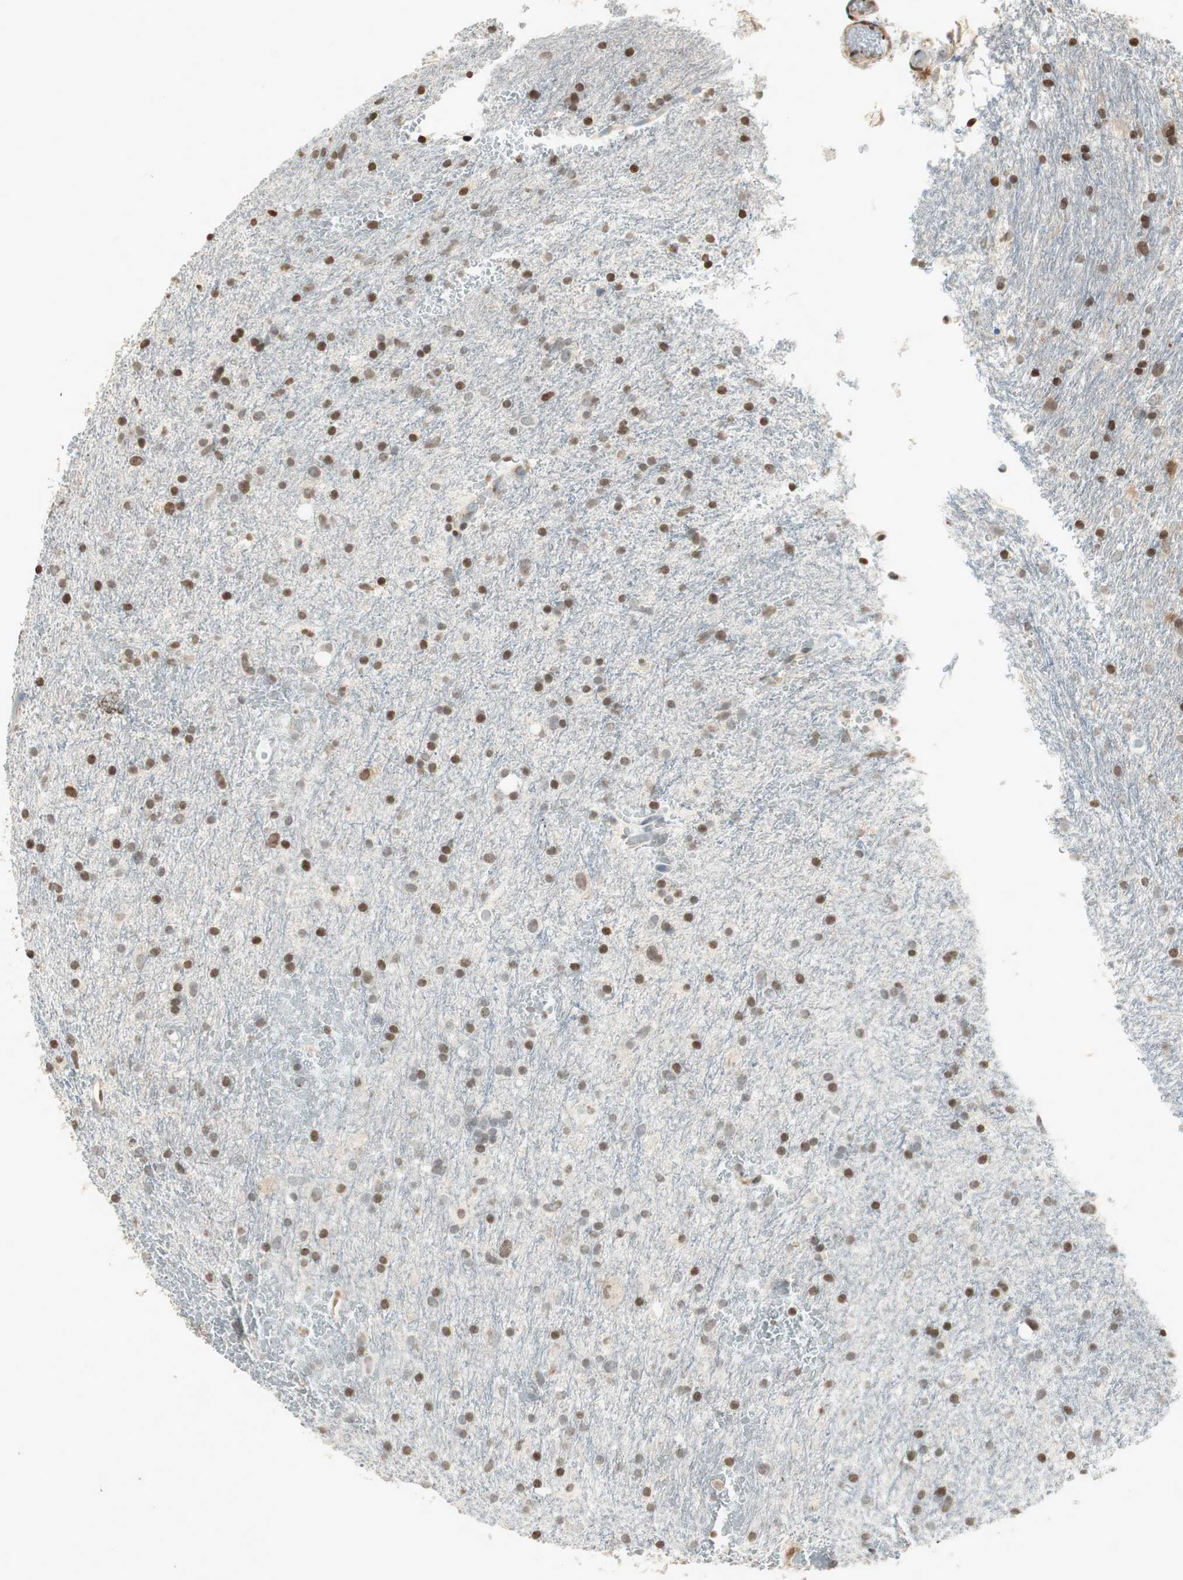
{"staining": {"intensity": "moderate", "quantity": "25%-75%", "location": "nuclear"}, "tissue": "glioma", "cell_type": "Tumor cells", "image_type": "cancer", "snomed": [{"axis": "morphology", "description": "Glioma, malignant, Low grade"}, {"axis": "topography", "description": "Brain"}], "caption": "Glioma tissue shows moderate nuclear expression in about 25%-75% of tumor cells (brown staining indicates protein expression, while blue staining denotes nuclei).", "gene": "PRKG1", "patient": {"sex": "male", "age": 77}}